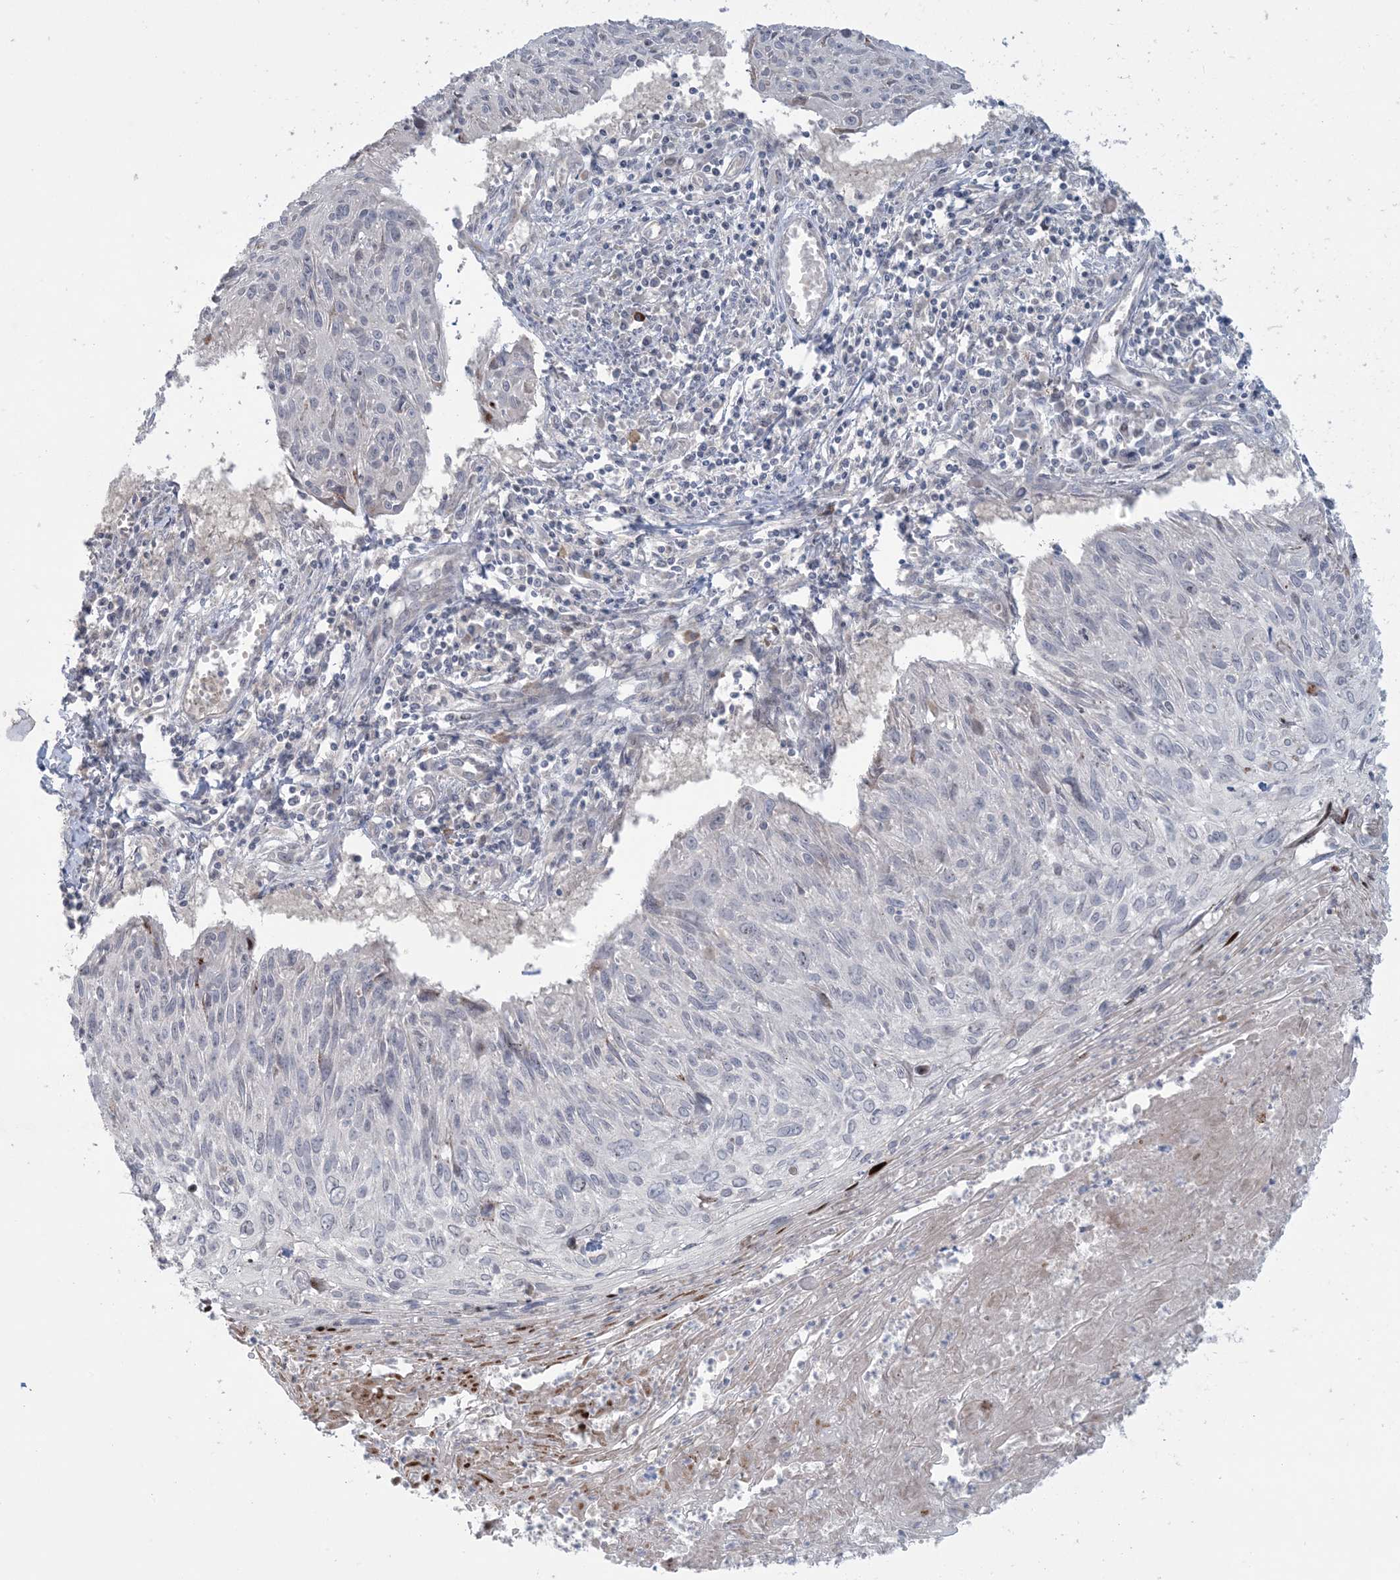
{"staining": {"intensity": "negative", "quantity": "none", "location": "none"}, "tissue": "cervical cancer", "cell_type": "Tumor cells", "image_type": "cancer", "snomed": [{"axis": "morphology", "description": "Squamous cell carcinoma, NOS"}, {"axis": "topography", "description": "Cervix"}], "caption": "Tumor cells show no significant expression in squamous cell carcinoma (cervical).", "gene": "NRBP2", "patient": {"sex": "female", "age": 51}}